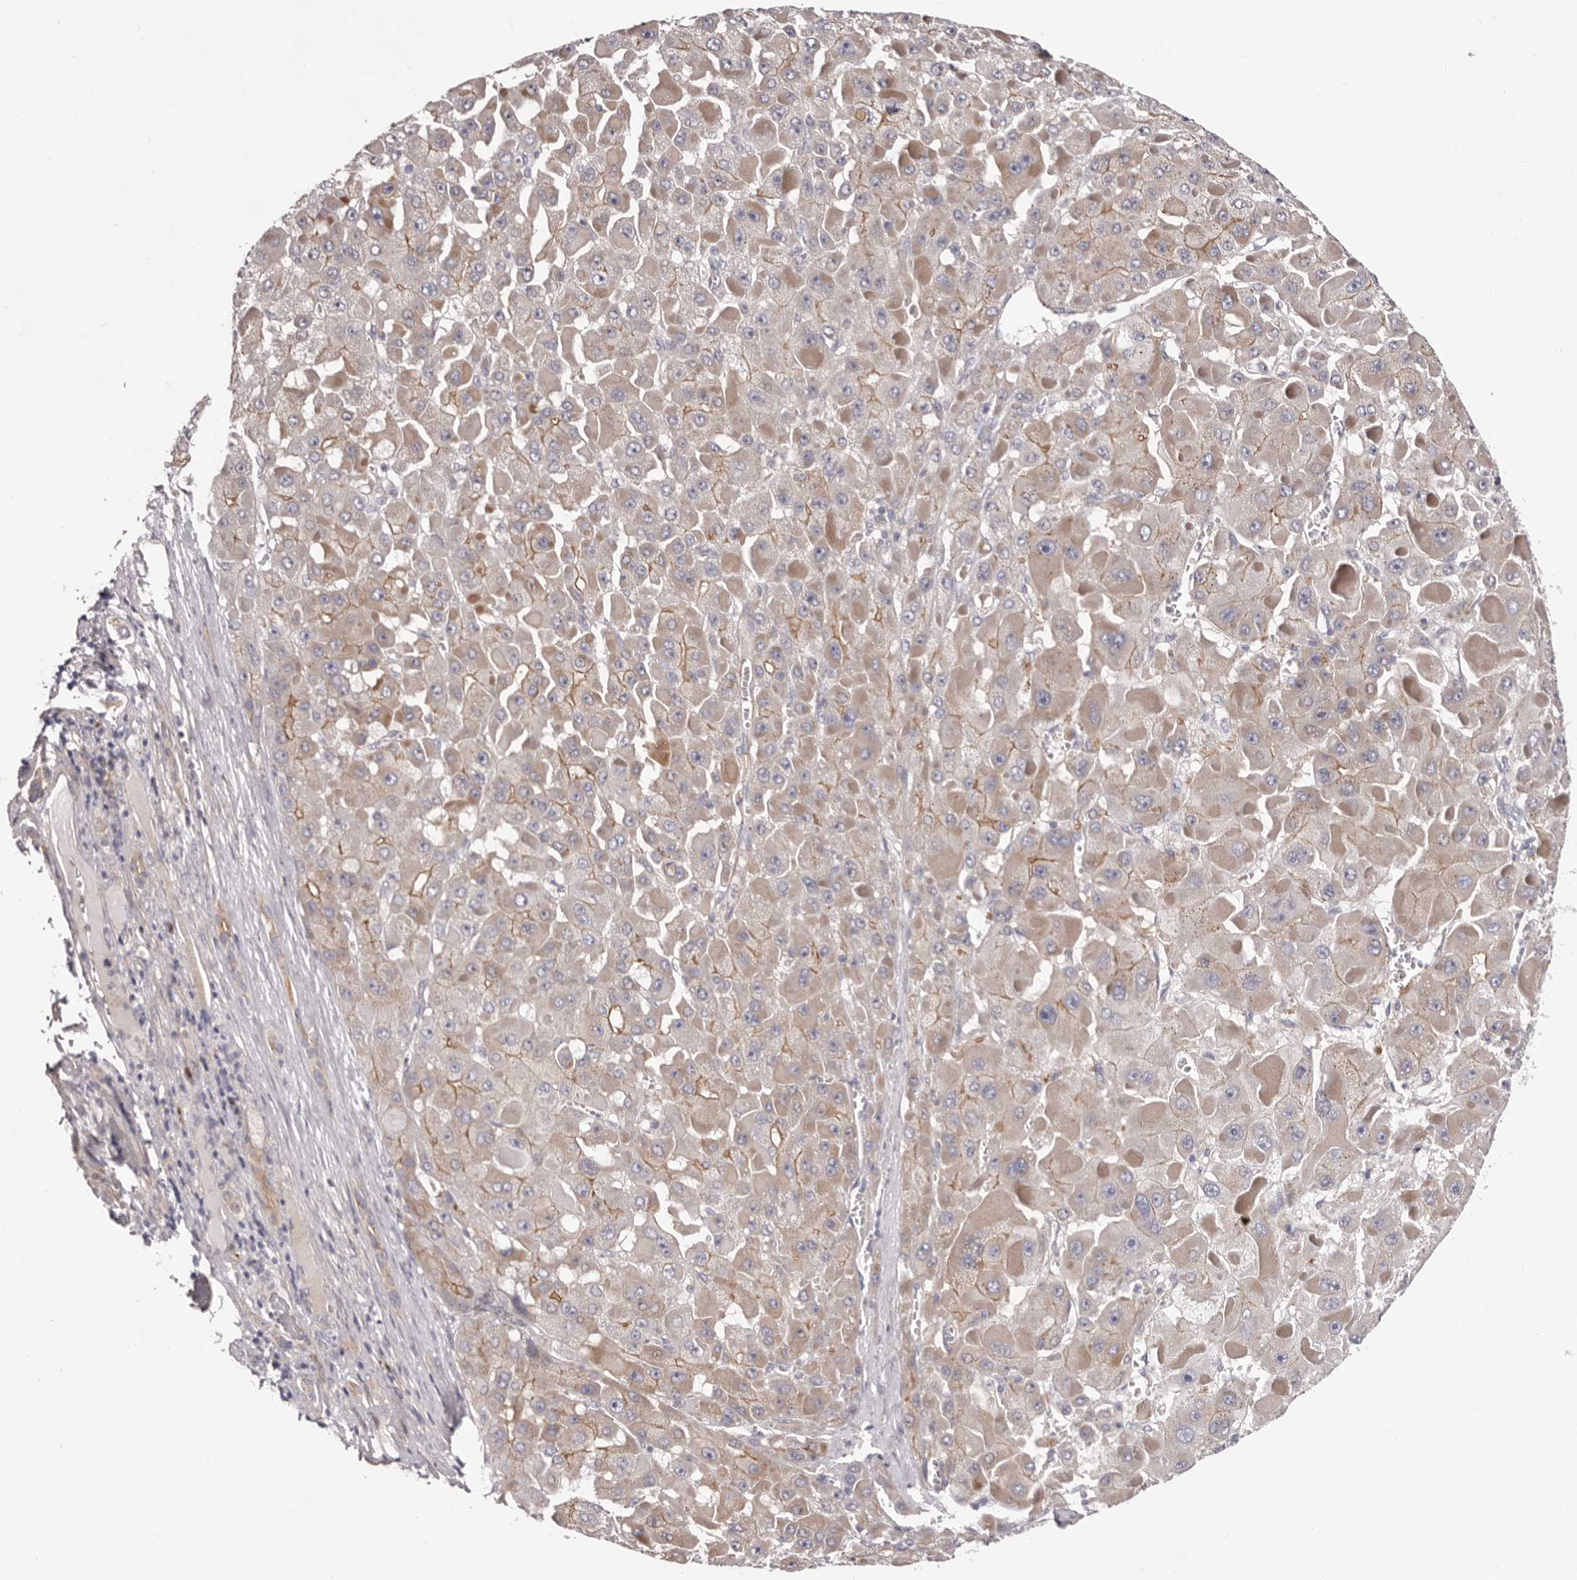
{"staining": {"intensity": "weak", "quantity": ">75%", "location": "cytoplasmic/membranous"}, "tissue": "liver cancer", "cell_type": "Tumor cells", "image_type": "cancer", "snomed": [{"axis": "morphology", "description": "Carcinoma, Hepatocellular, NOS"}, {"axis": "topography", "description": "Liver"}], "caption": "Hepatocellular carcinoma (liver) was stained to show a protein in brown. There is low levels of weak cytoplasmic/membranous positivity in approximately >75% of tumor cells. The staining was performed using DAB (3,3'-diaminobenzidine) to visualize the protein expression in brown, while the nuclei were stained in blue with hematoxylin (Magnification: 20x).", "gene": "PEG10", "patient": {"sex": "female", "age": 73}}